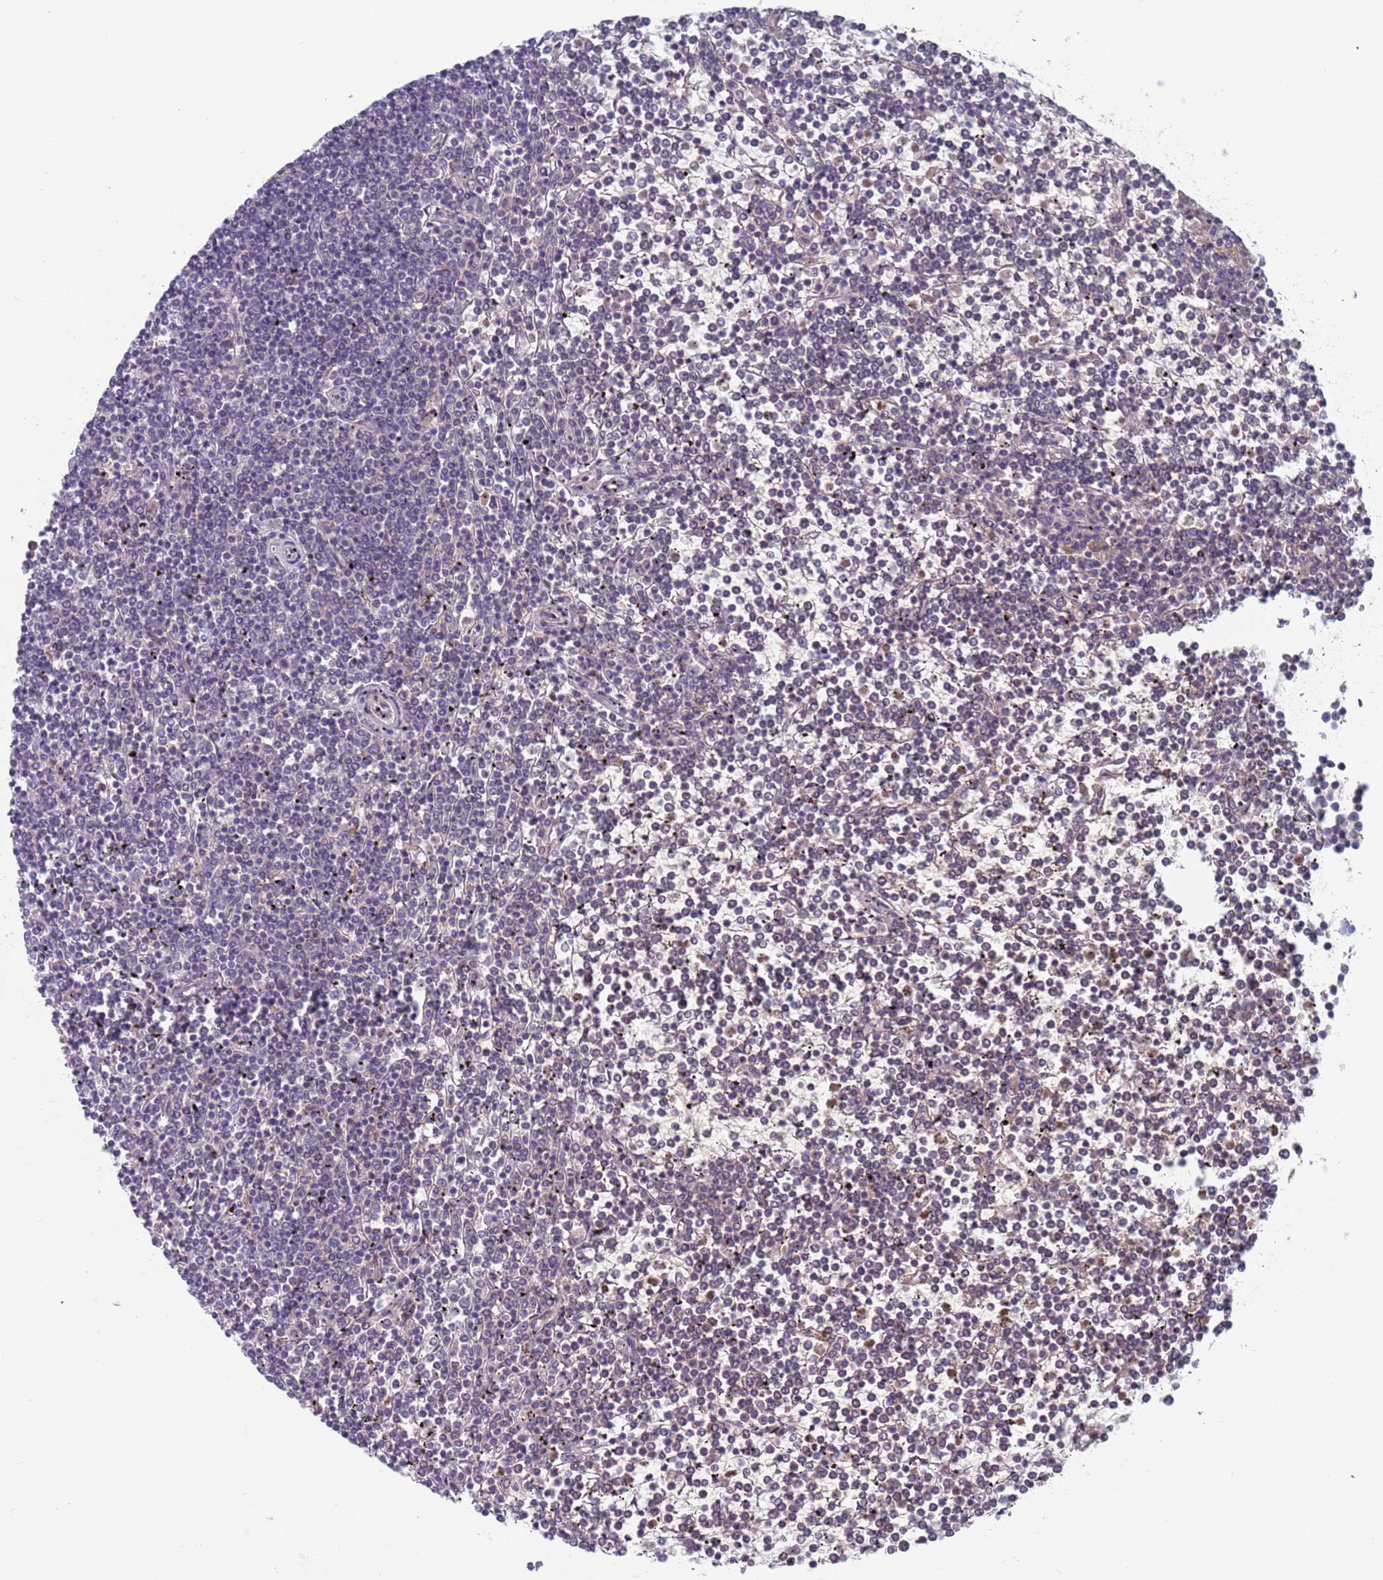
{"staining": {"intensity": "negative", "quantity": "none", "location": "none"}, "tissue": "lymphoma", "cell_type": "Tumor cells", "image_type": "cancer", "snomed": [{"axis": "morphology", "description": "Malignant lymphoma, non-Hodgkin's type, Low grade"}, {"axis": "topography", "description": "Spleen"}], "caption": "This is a photomicrograph of IHC staining of low-grade malignant lymphoma, non-Hodgkin's type, which shows no expression in tumor cells.", "gene": "CHCHD6", "patient": {"sex": "female", "age": 19}}